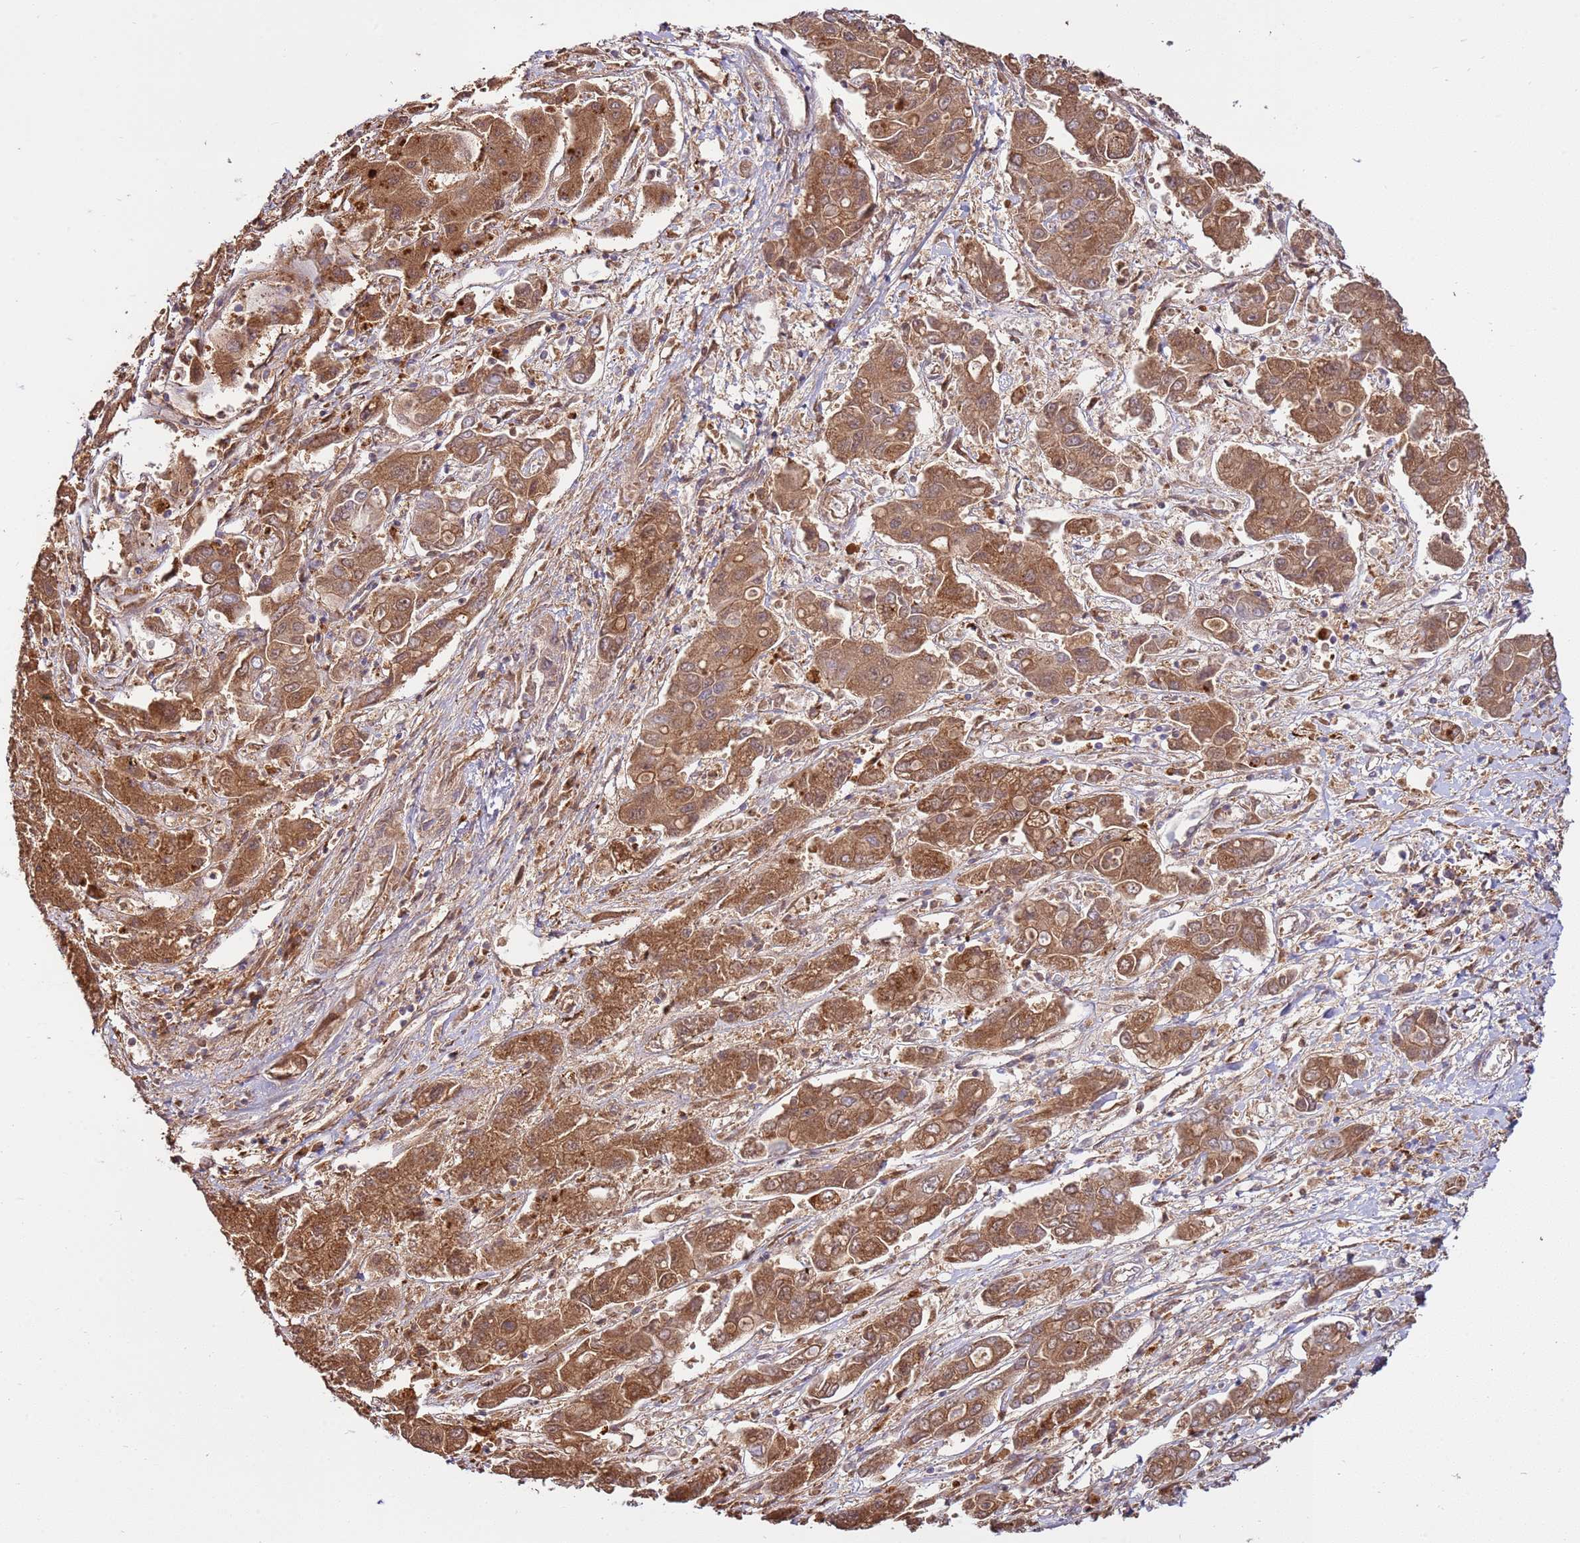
{"staining": {"intensity": "strong", "quantity": ">75%", "location": "cytoplasmic/membranous"}, "tissue": "liver cancer", "cell_type": "Tumor cells", "image_type": "cancer", "snomed": [{"axis": "morphology", "description": "Cholangiocarcinoma"}, {"axis": "topography", "description": "Liver"}], "caption": "Protein staining of liver cancer (cholangiocarcinoma) tissue demonstrates strong cytoplasmic/membranous positivity in approximately >75% of tumor cells. Nuclei are stained in blue.", "gene": "ZNF624", "patient": {"sex": "male", "age": 67}}